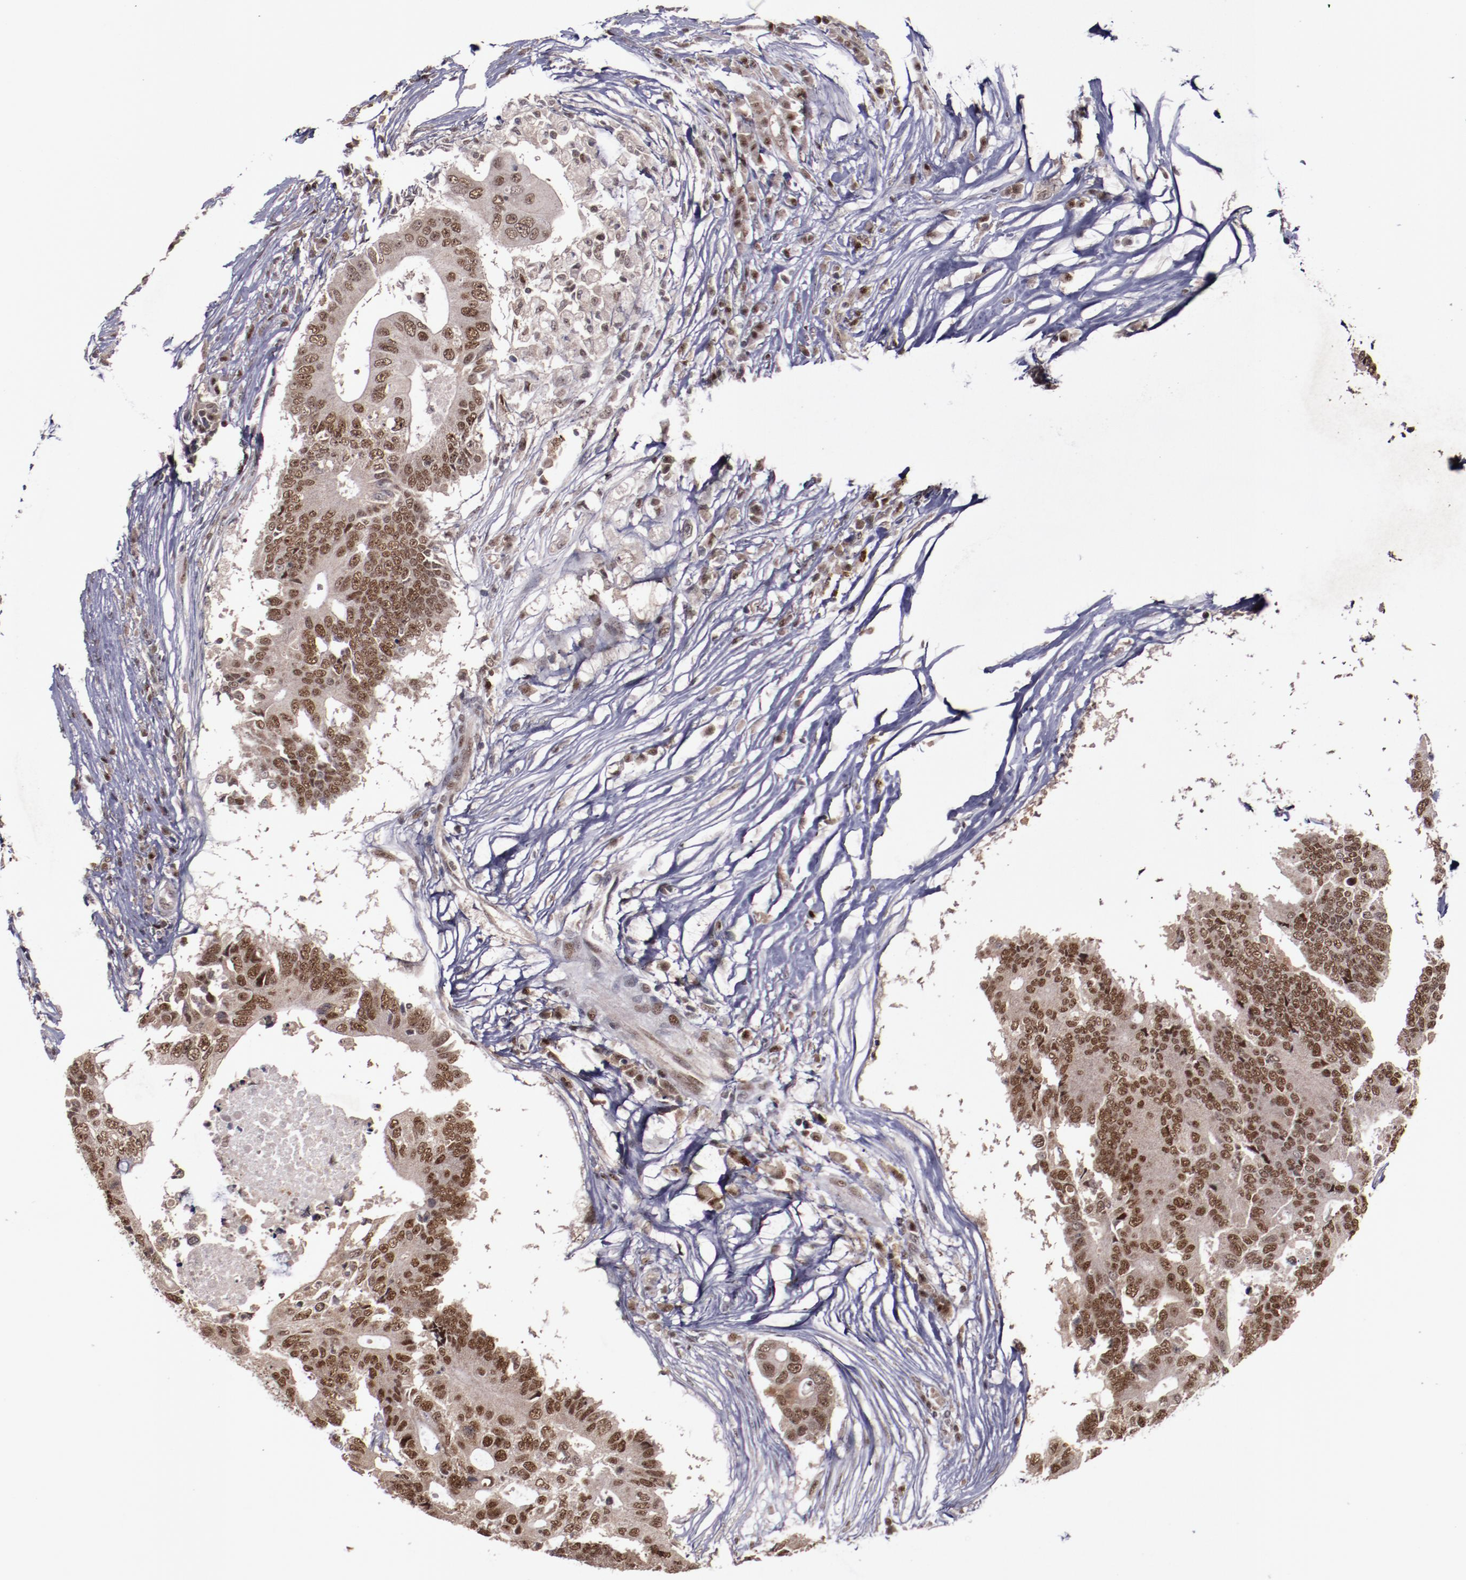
{"staining": {"intensity": "strong", "quantity": ">75%", "location": "nuclear"}, "tissue": "colorectal cancer", "cell_type": "Tumor cells", "image_type": "cancer", "snomed": [{"axis": "morphology", "description": "Adenocarcinoma, NOS"}, {"axis": "topography", "description": "Colon"}], "caption": "Strong nuclear protein expression is identified in approximately >75% of tumor cells in colorectal cancer (adenocarcinoma).", "gene": "CHEK2", "patient": {"sex": "male", "age": 71}}